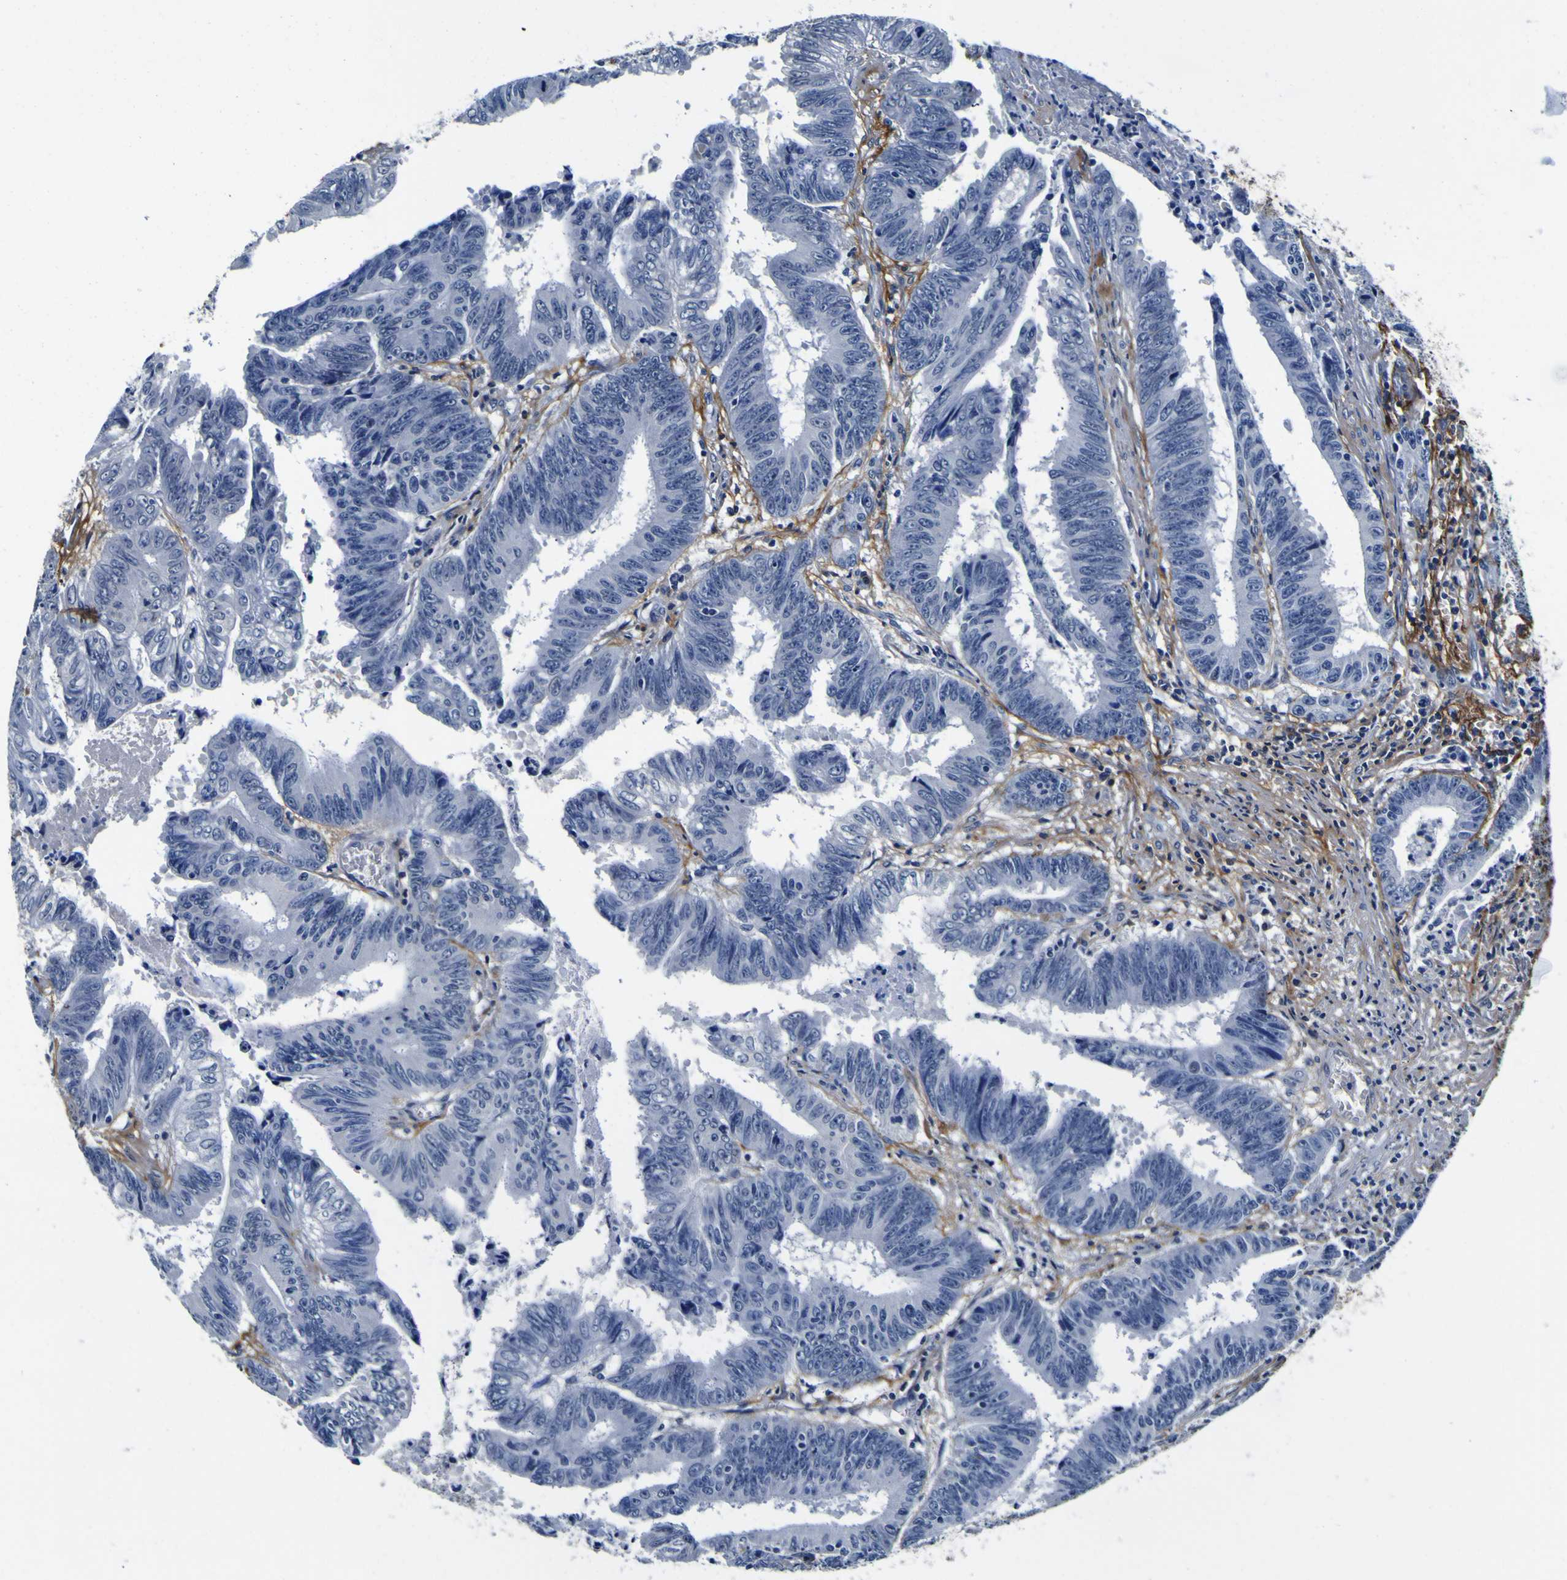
{"staining": {"intensity": "negative", "quantity": "none", "location": "none"}, "tissue": "colorectal cancer", "cell_type": "Tumor cells", "image_type": "cancer", "snomed": [{"axis": "morphology", "description": "Adenocarcinoma, NOS"}, {"axis": "topography", "description": "Colon"}], "caption": "Colorectal adenocarcinoma stained for a protein using immunohistochemistry (IHC) exhibits no expression tumor cells.", "gene": "POSTN", "patient": {"sex": "male", "age": 45}}